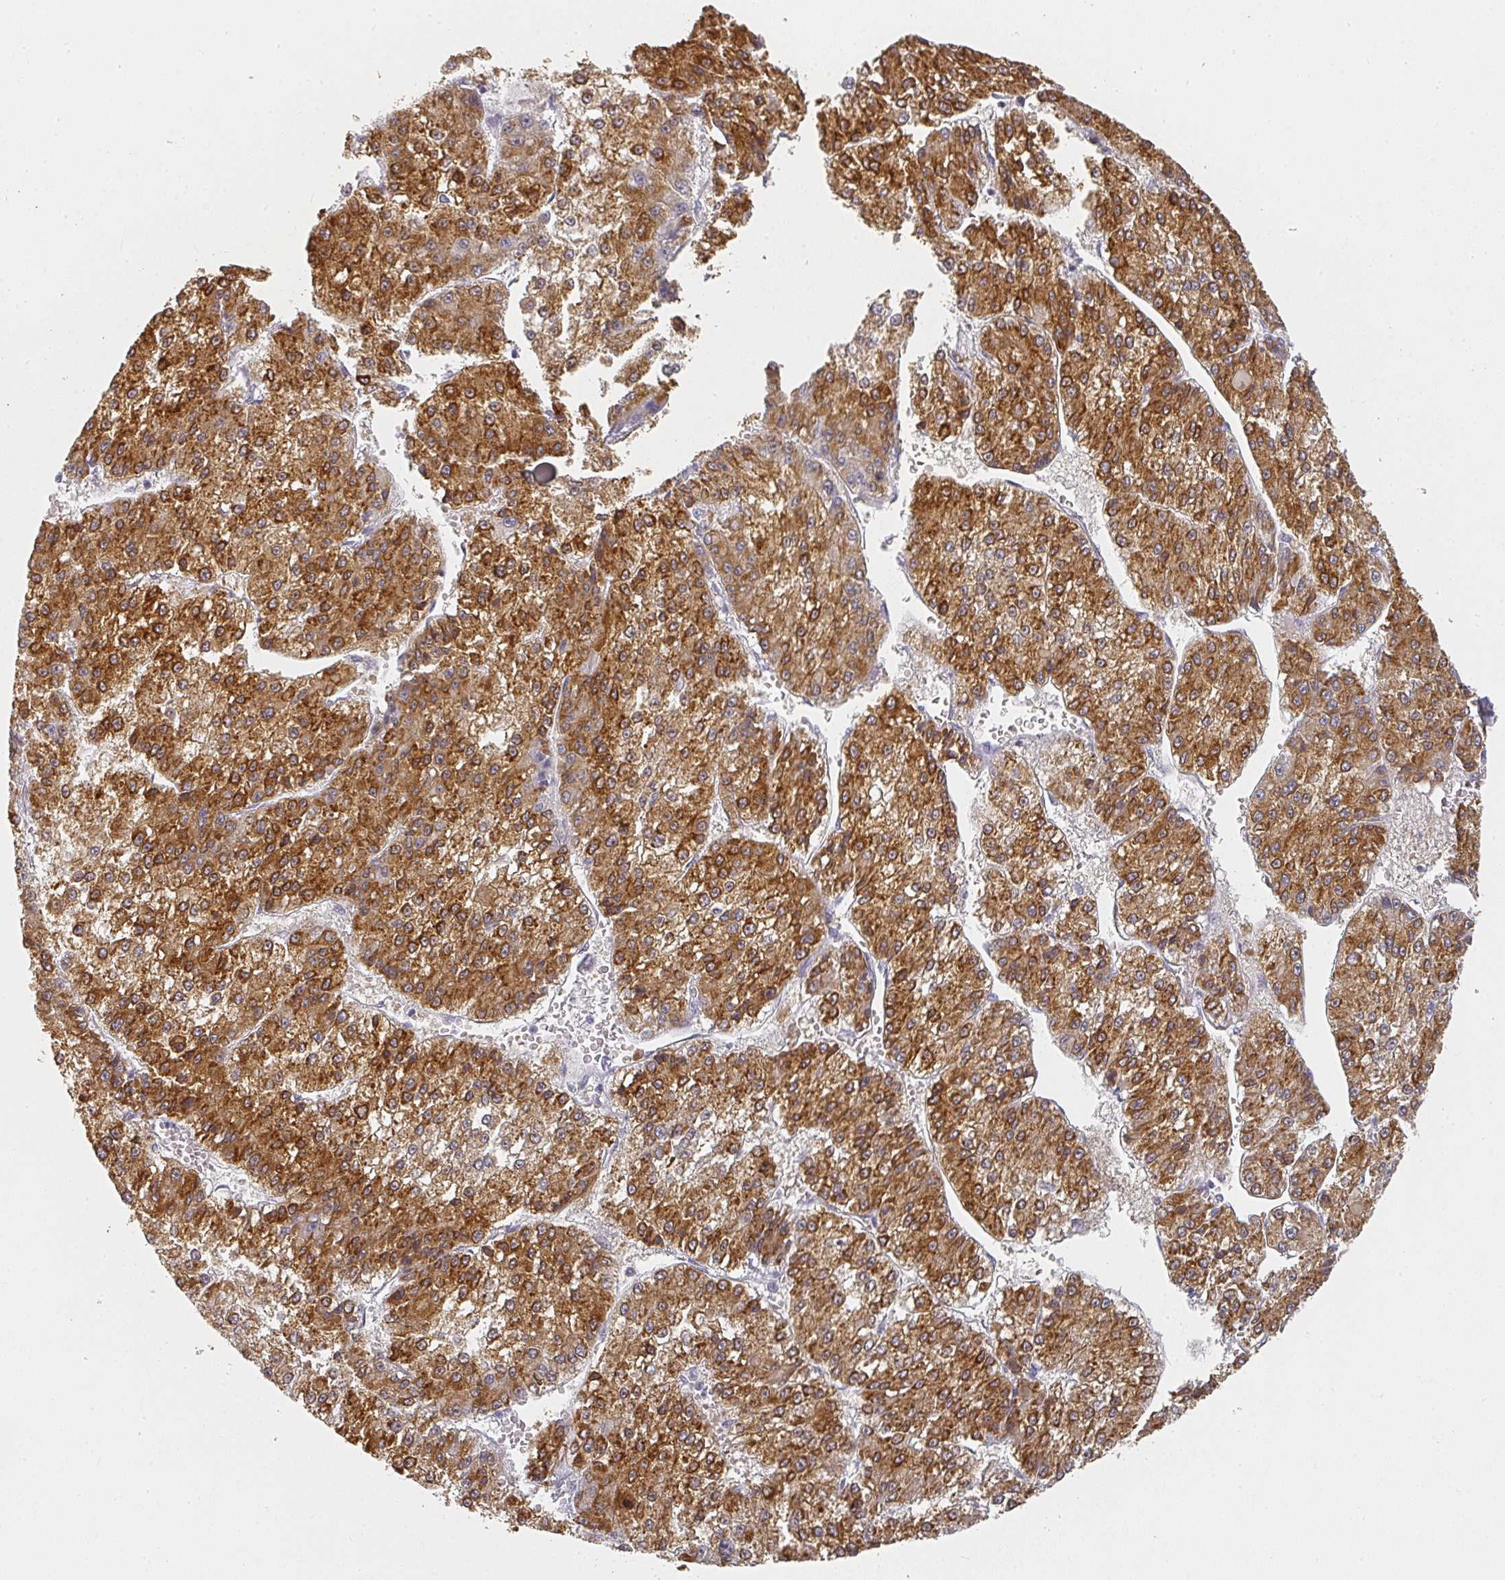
{"staining": {"intensity": "strong", "quantity": ">75%", "location": "cytoplasmic/membranous"}, "tissue": "liver cancer", "cell_type": "Tumor cells", "image_type": "cancer", "snomed": [{"axis": "morphology", "description": "Carcinoma, Hepatocellular, NOS"}, {"axis": "topography", "description": "Liver"}], "caption": "Immunohistochemical staining of human liver cancer (hepatocellular carcinoma) exhibits strong cytoplasmic/membranous protein positivity in about >75% of tumor cells.", "gene": "SHISA2", "patient": {"sex": "female", "age": 73}}